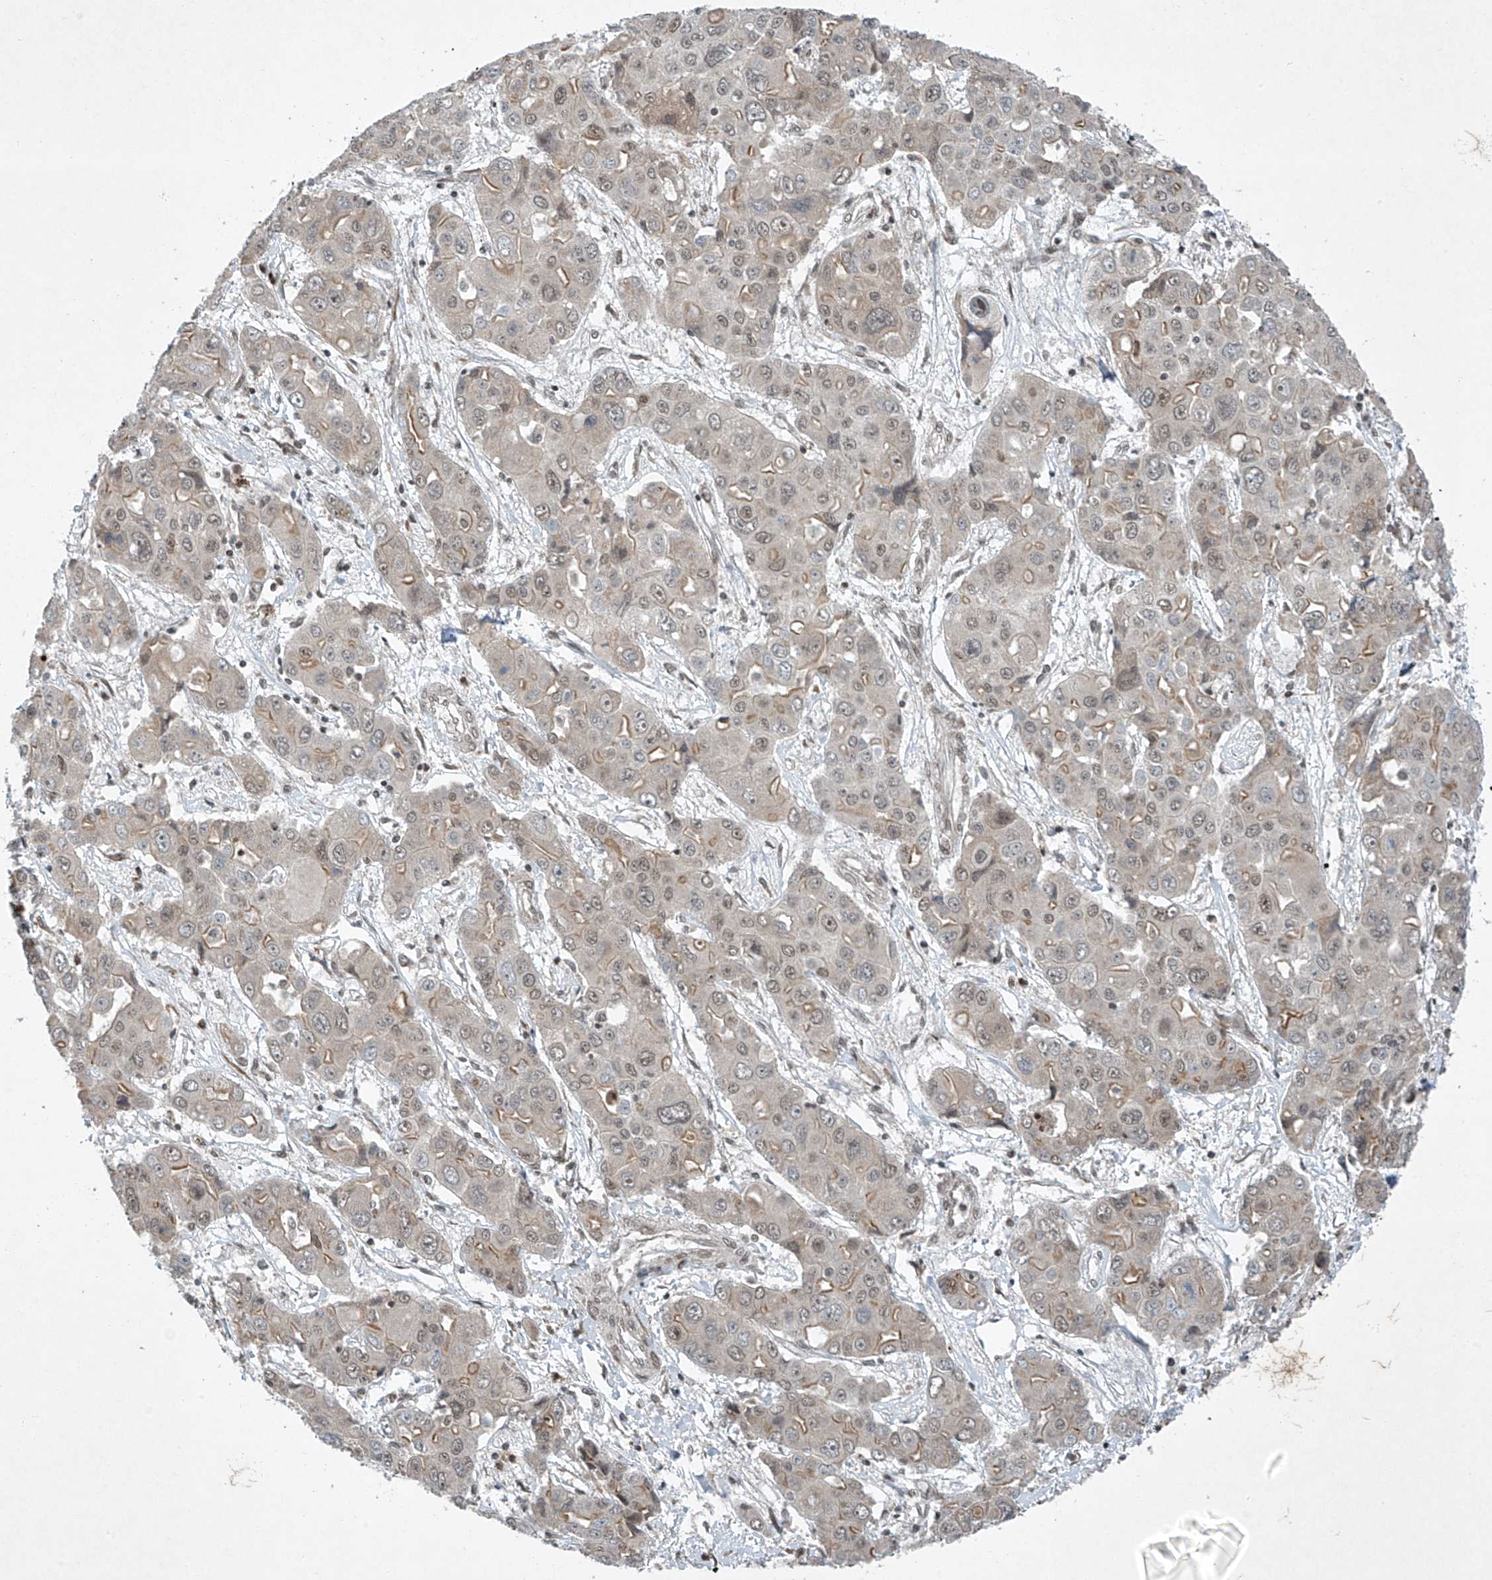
{"staining": {"intensity": "moderate", "quantity": "<25%", "location": "cytoplasmic/membranous"}, "tissue": "liver cancer", "cell_type": "Tumor cells", "image_type": "cancer", "snomed": [{"axis": "morphology", "description": "Cholangiocarcinoma"}, {"axis": "topography", "description": "Liver"}], "caption": "A high-resolution photomicrograph shows IHC staining of liver cancer (cholangiocarcinoma), which demonstrates moderate cytoplasmic/membranous expression in about <25% of tumor cells.", "gene": "TAF8", "patient": {"sex": "male", "age": 67}}